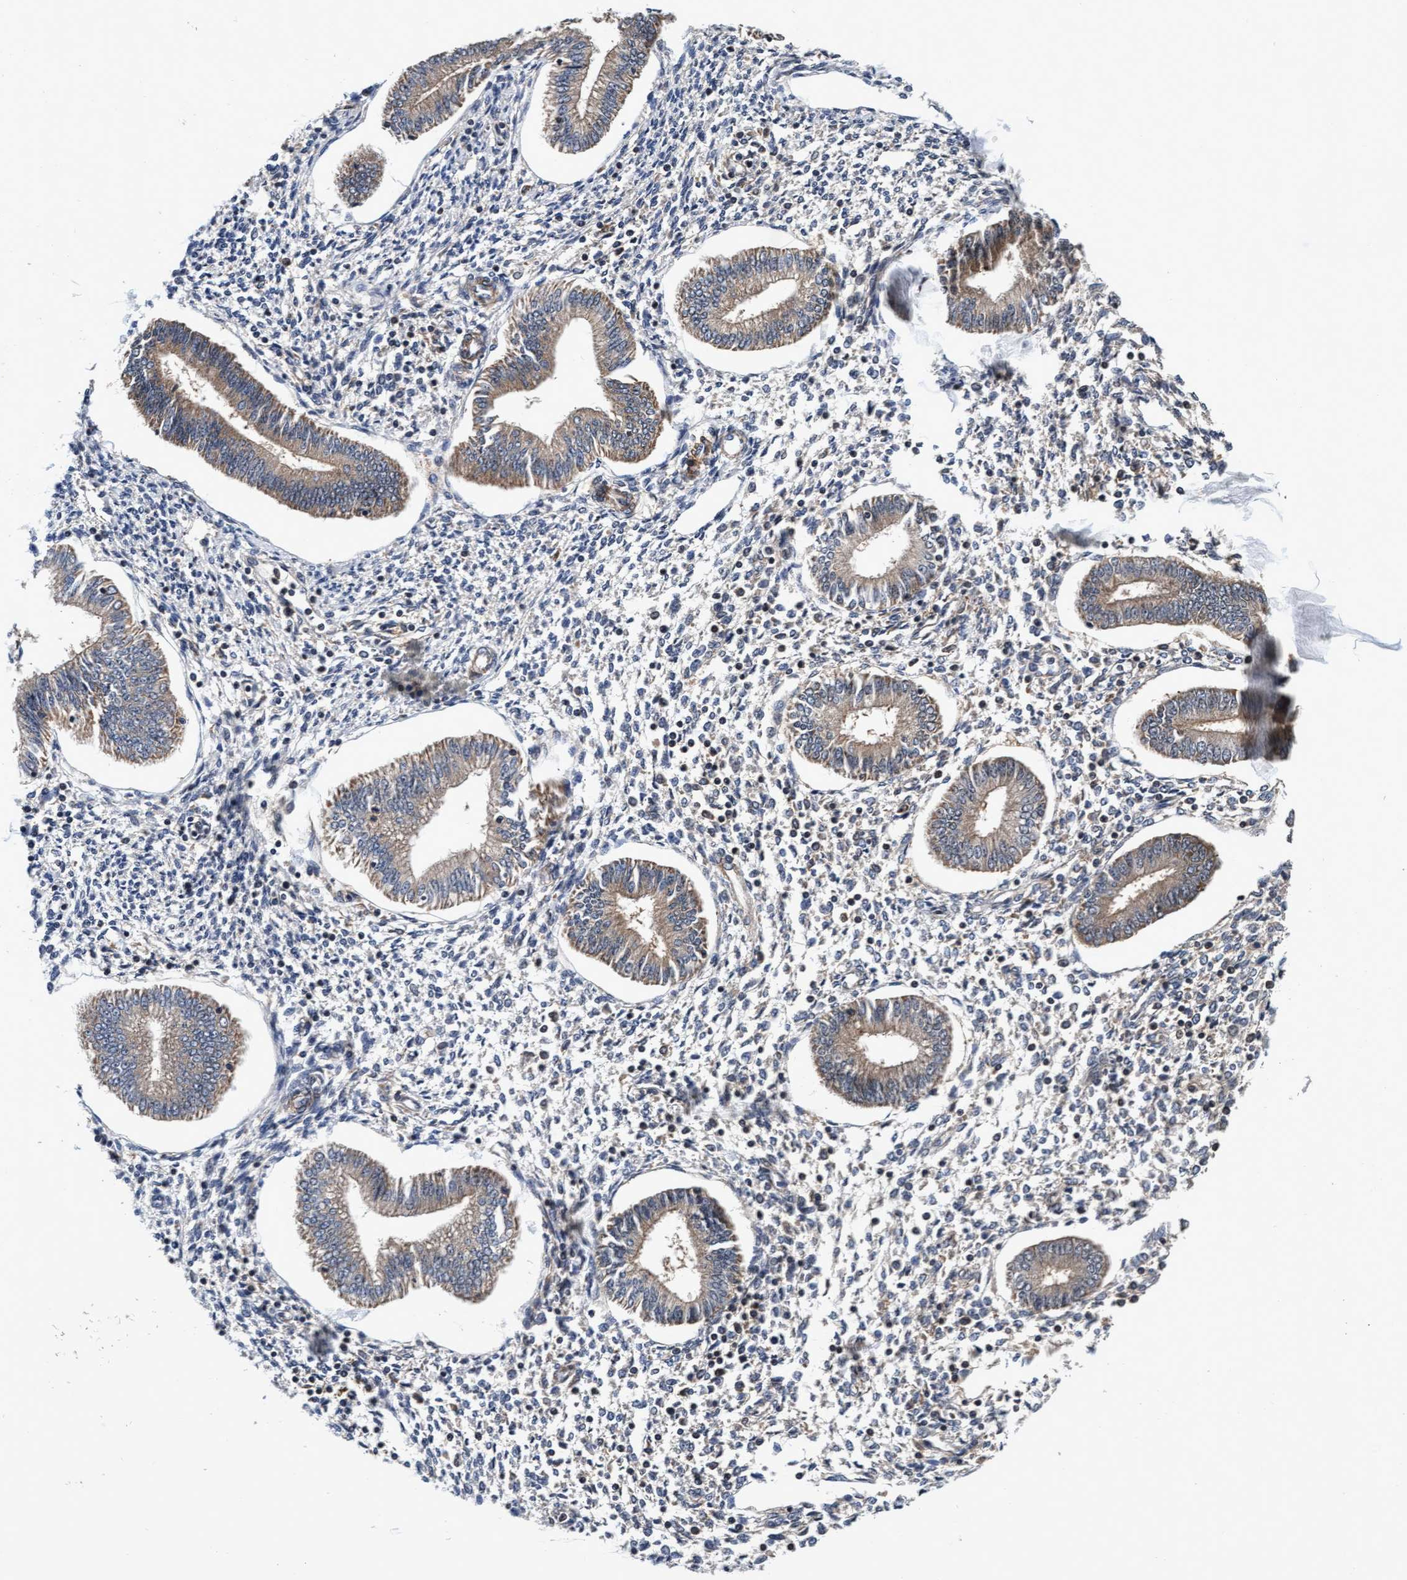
{"staining": {"intensity": "moderate", "quantity": "25%-75%", "location": "cytoplasmic/membranous"}, "tissue": "endometrium", "cell_type": "Cells in endometrial stroma", "image_type": "normal", "snomed": [{"axis": "morphology", "description": "Normal tissue, NOS"}, {"axis": "topography", "description": "Endometrium"}], "caption": "A photomicrograph of endometrium stained for a protein displays moderate cytoplasmic/membranous brown staining in cells in endometrial stroma. Immunohistochemistry stains the protein of interest in brown and the nuclei are stained blue.", "gene": "EFCAB13", "patient": {"sex": "female", "age": 50}}